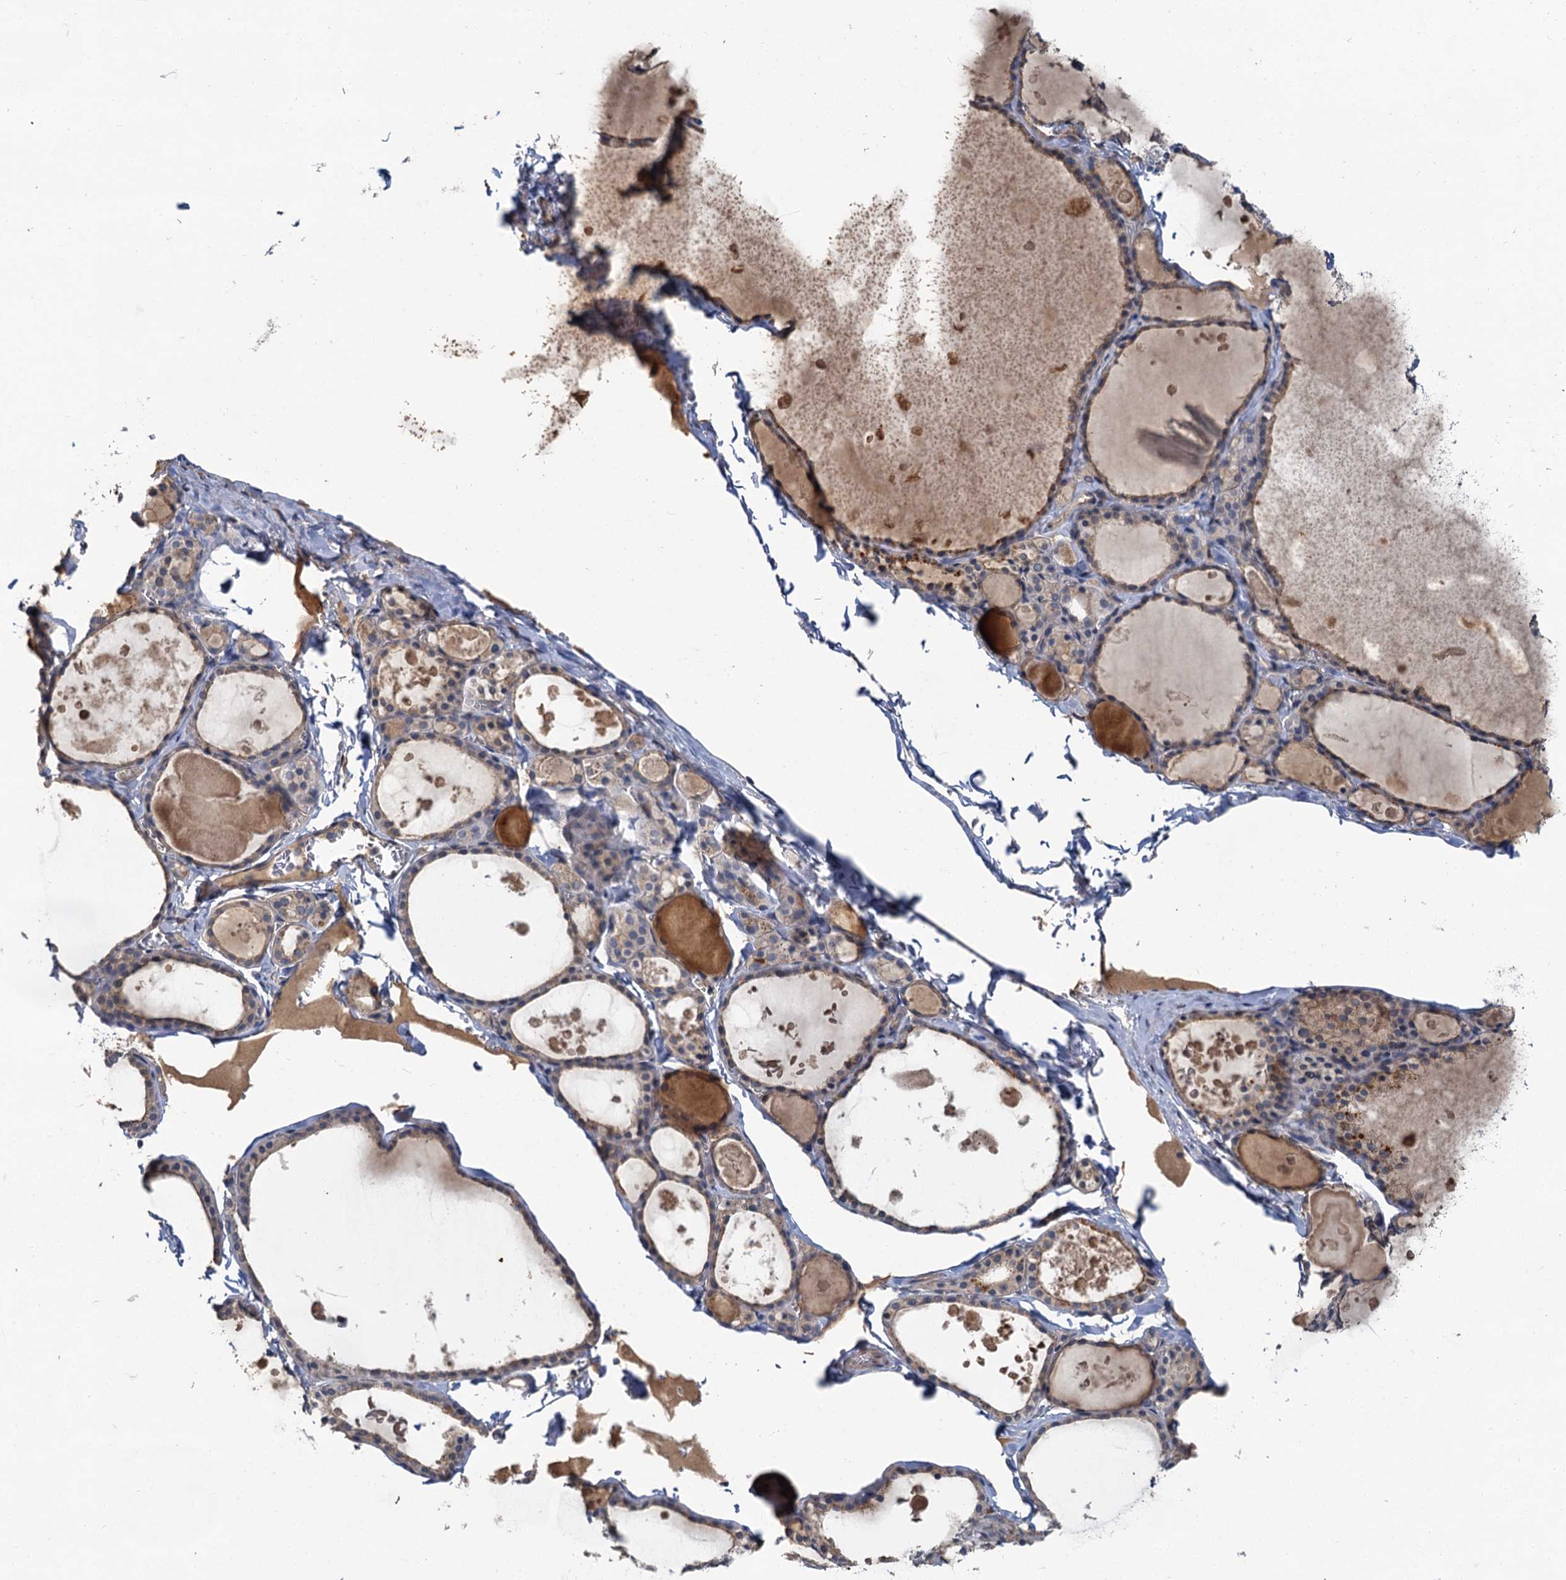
{"staining": {"intensity": "weak", "quantity": ">75%", "location": "cytoplasmic/membranous"}, "tissue": "thyroid gland", "cell_type": "Glandular cells", "image_type": "normal", "snomed": [{"axis": "morphology", "description": "Normal tissue, NOS"}, {"axis": "topography", "description": "Thyroid gland"}], "caption": "This histopathology image reveals normal thyroid gland stained with IHC to label a protein in brown. The cytoplasmic/membranous of glandular cells show weak positivity for the protein. Nuclei are counter-stained blue.", "gene": "ZNF324", "patient": {"sex": "male", "age": 56}}